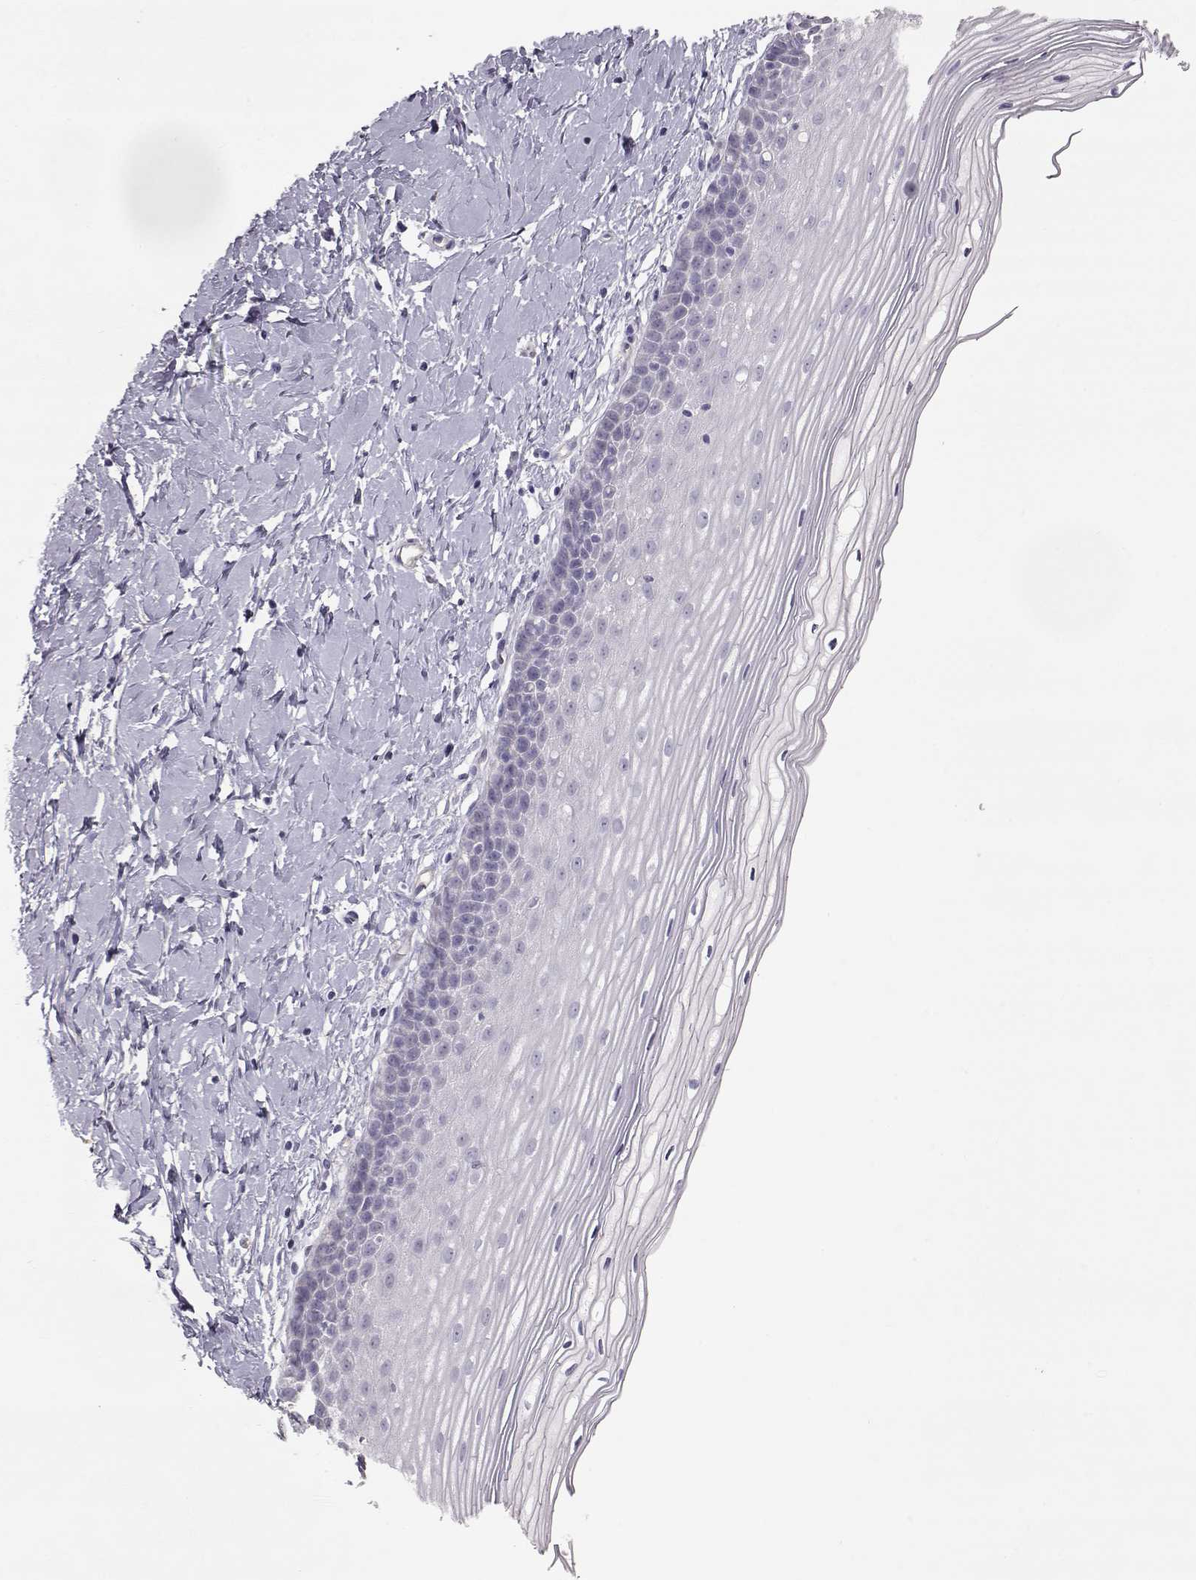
{"staining": {"intensity": "negative", "quantity": "none", "location": "none"}, "tissue": "cervix", "cell_type": "Glandular cells", "image_type": "normal", "snomed": [{"axis": "morphology", "description": "Normal tissue, NOS"}, {"axis": "topography", "description": "Cervix"}], "caption": "A high-resolution image shows immunohistochemistry (IHC) staining of normal cervix, which reveals no significant staining in glandular cells. (Stains: DAB (3,3'-diaminobenzidine) immunohistochemistry with hematoxylin counter stain, Microscopy: brightfield microscopy at high magnification).", "gene": "SLC18A1", "patient": {"sex": "female", "age": 37}}